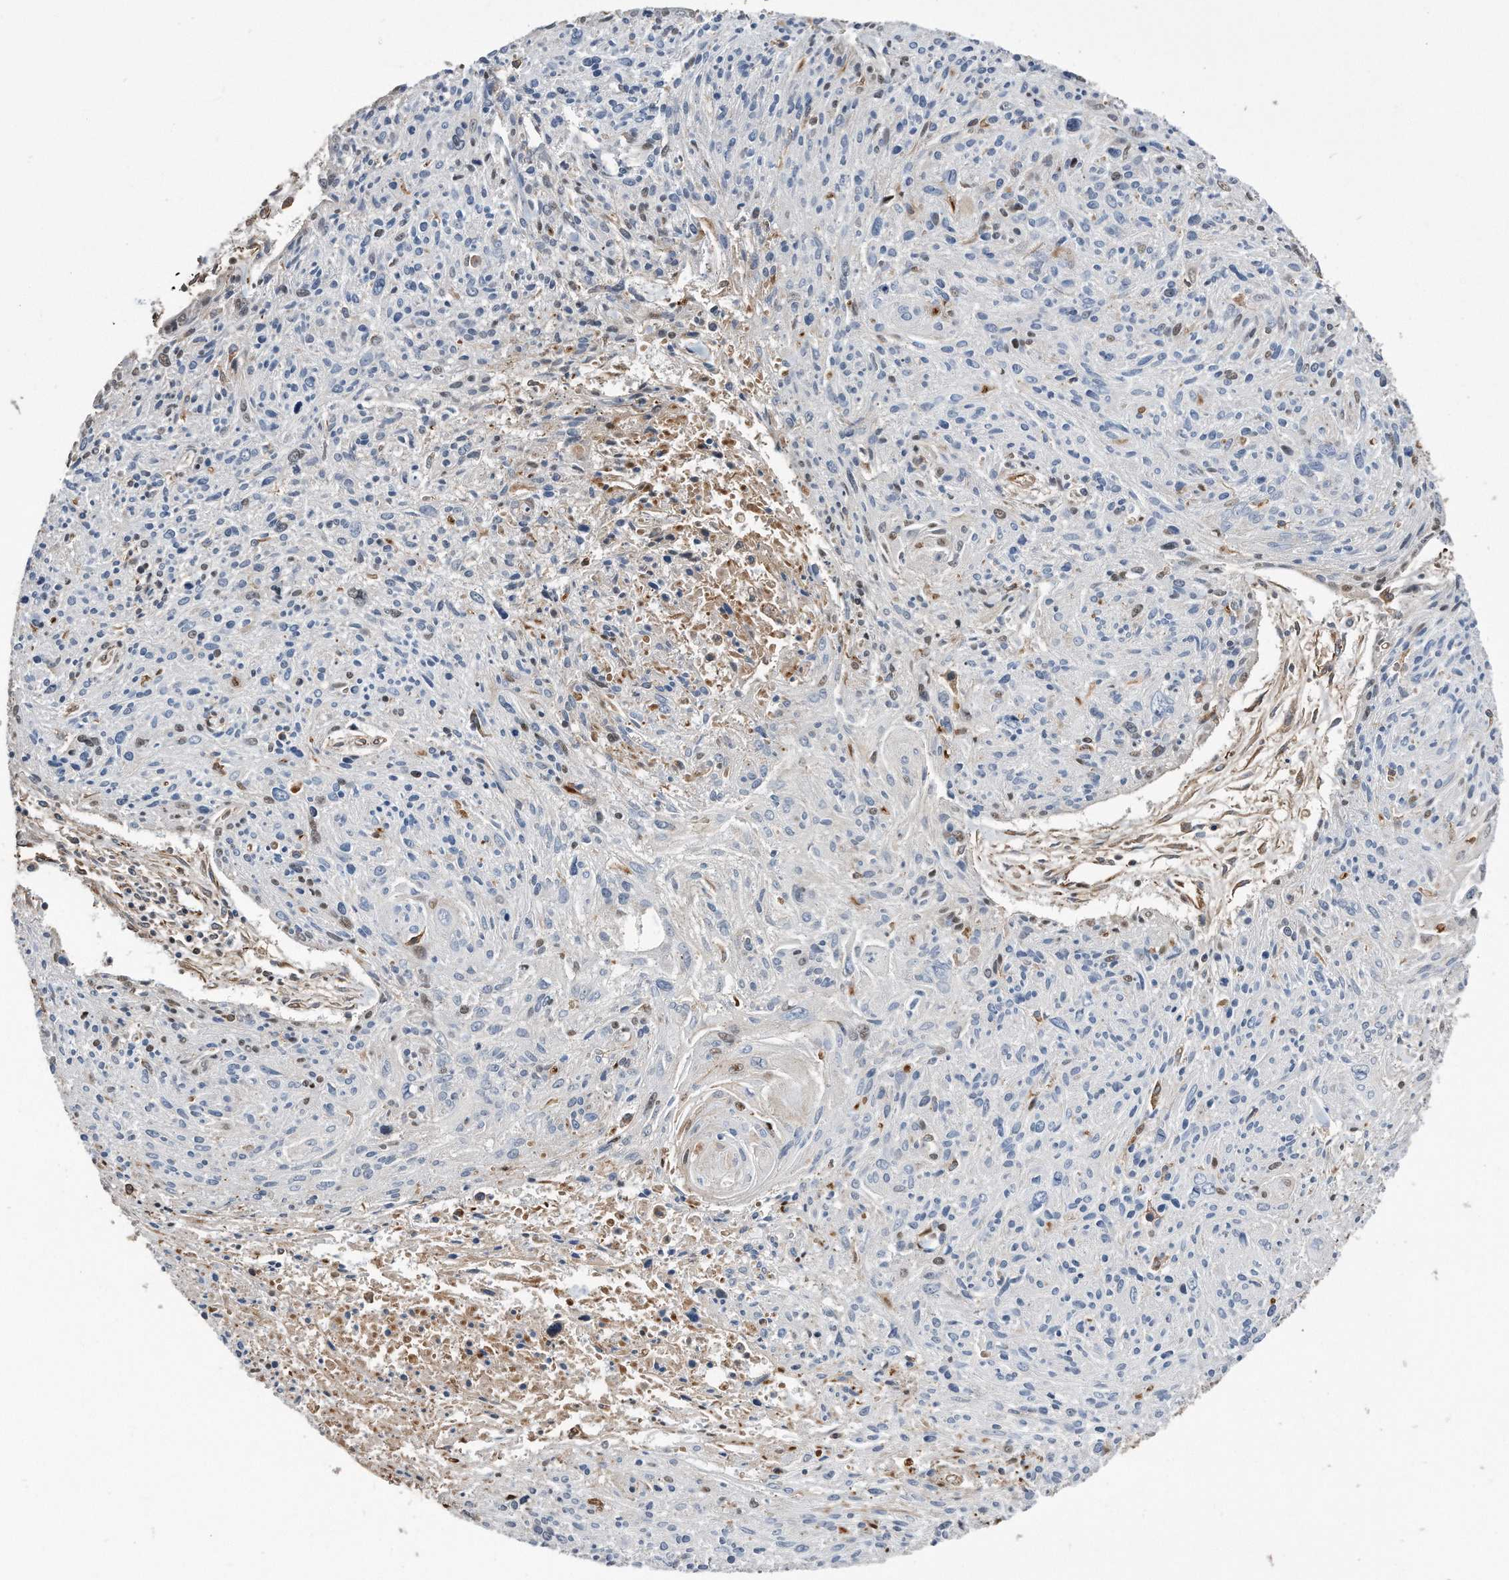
{"staining": {"intensity": "negative", "quantity": "none", "location": "none"}, "tissue": "cervical cancer", "cell_type": "Tumor cells", "image_type": "cancer", "snomed": [{"axis": "morphology", "description": "Squamous cell carcinoma, NOS"}, {"axis": "topography", "description": "Cervix"}], "caption": "A photomicrograph of cervical cancer (squamous cell carcinoma) stained for a protein shows no brown staining in tumor cells.", "gene": "GPC1", "patient": {"sex": "female", "age": 51}}